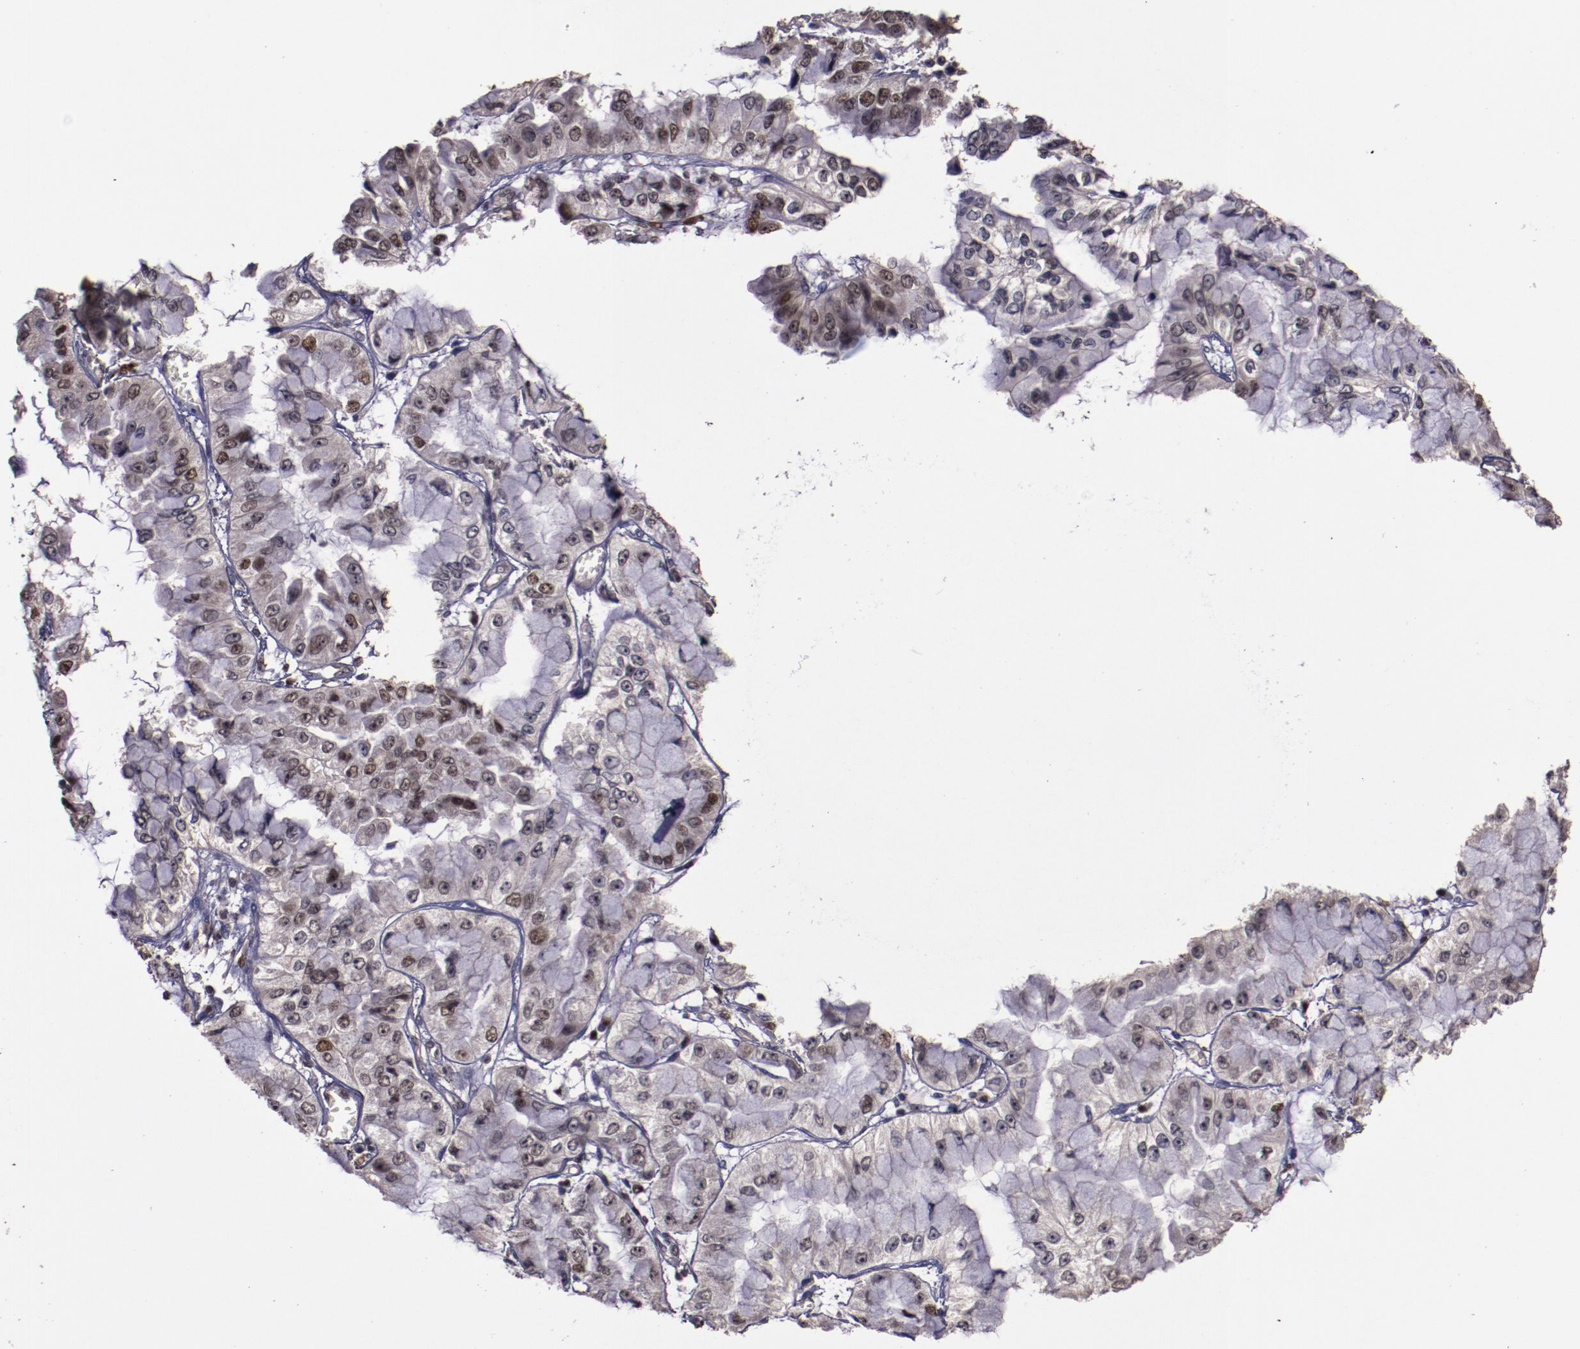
{"staining": {"intensity": "moderate", "quantity": "25%-75%", "location": "nuclear"}, "tissue": "liver cancer", "cell_type": "Tumor cells", "image_type": "cancer", "snomed": [{"axis": "morphology", "description": "Cholangiocarcinoma"}, {"axis": "topography", "description": "Liver"}], "caption": "The immunohistochemical stain highlights moderate nuclear positivity in tumor cells of liver cancer (cholangiocarcinoma) tissue.", "gene": "CHEK2", "patient": {"sex": "female", "age": 79}}